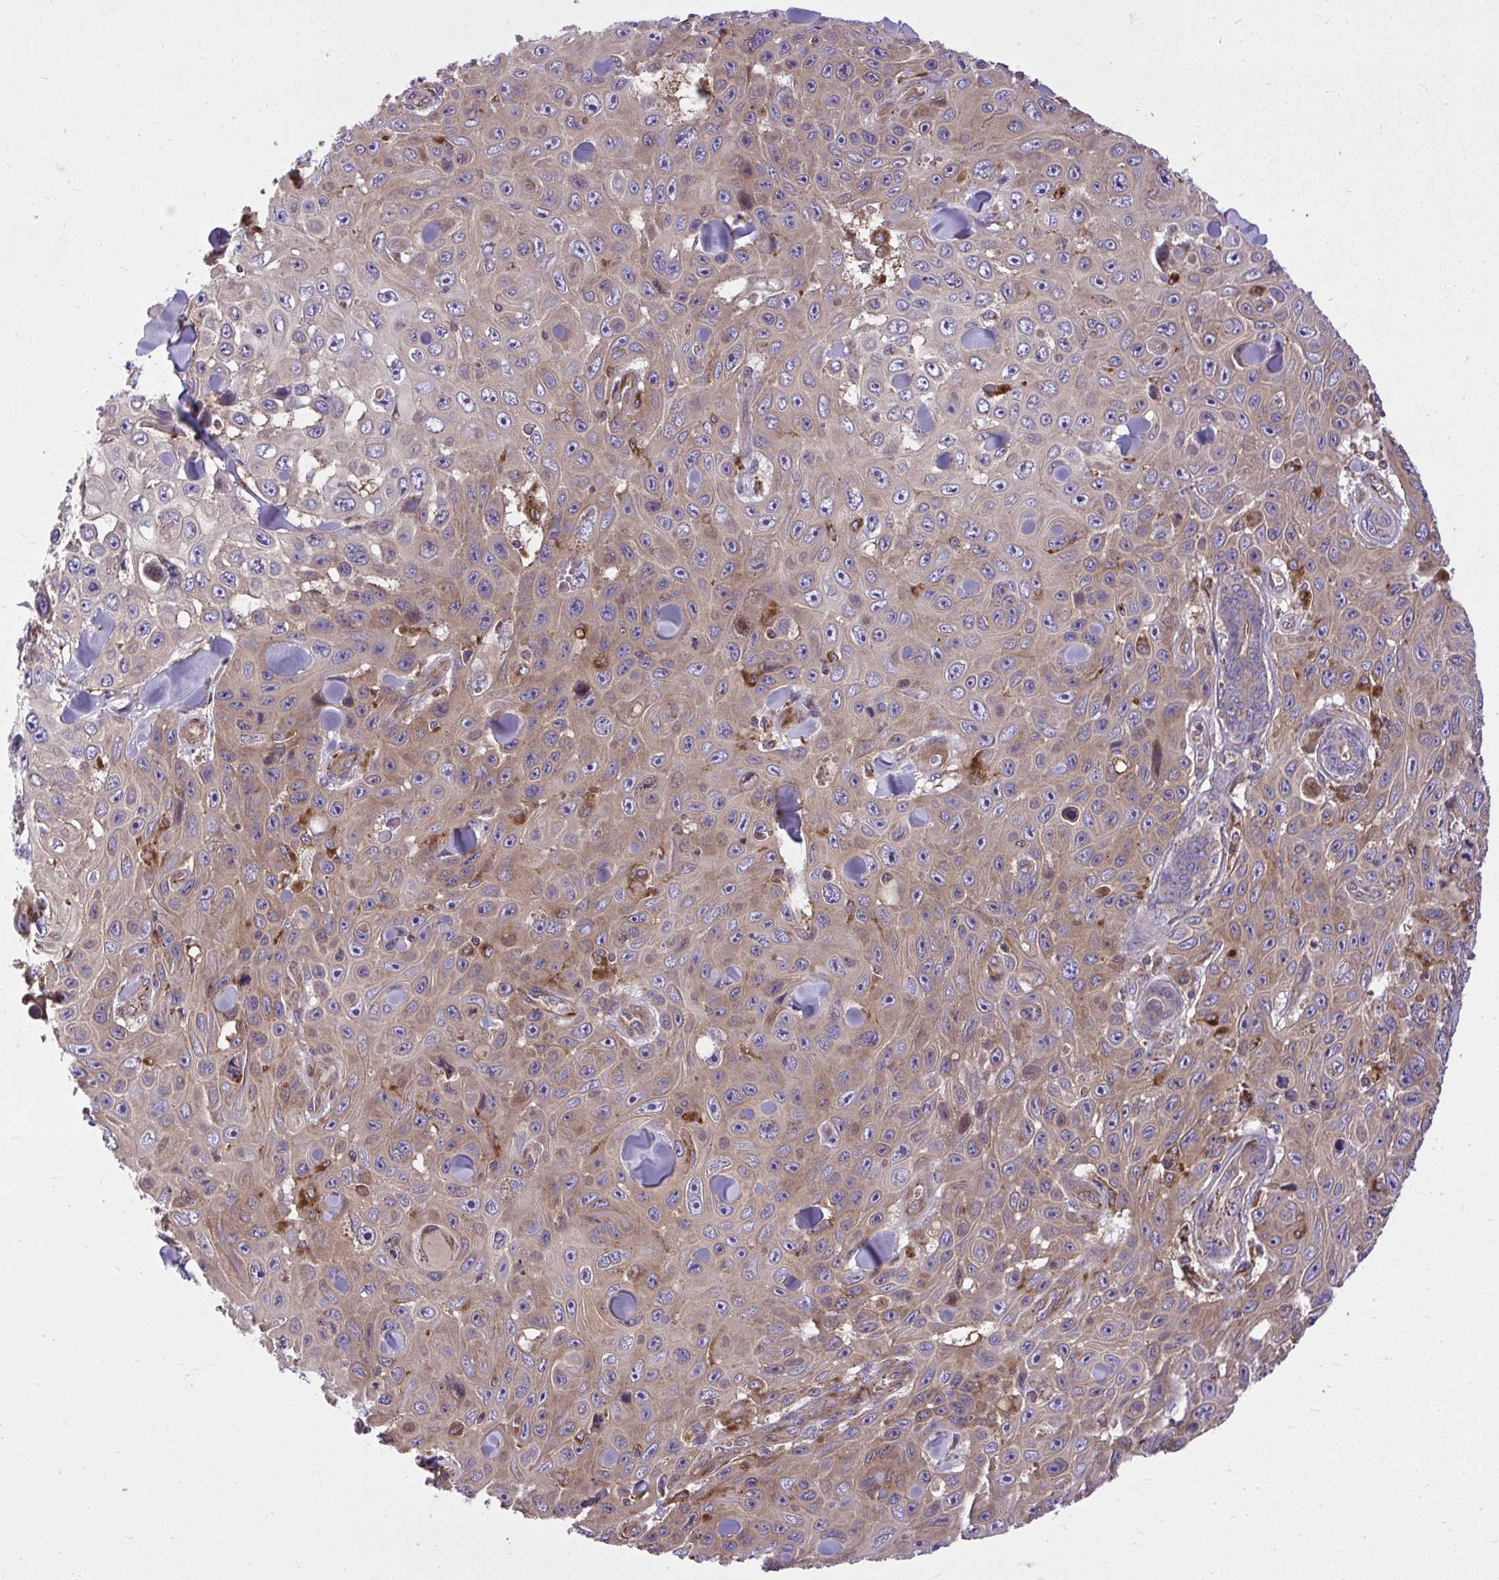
{"staining": {"intensity": "weak", "quantity": "<25%", "location": "cytoplasmic/membranous"}, "tissue": "skin cancer", "cell_type": "Tumor cells", "image_type": "cancer", "snomed": [{"axis": "morphology", "description": "Squamous cell carcinoma, NOS"}, {"axis": "topography", "description": "Skin"}], "caption": "Skin cancer (squamous cell carcinoma) was stained to show a protein in brown. There is no significant staining in tumor cells.", "gene": "PAIP2", "patient": {"sex": "male", "age": 82}}